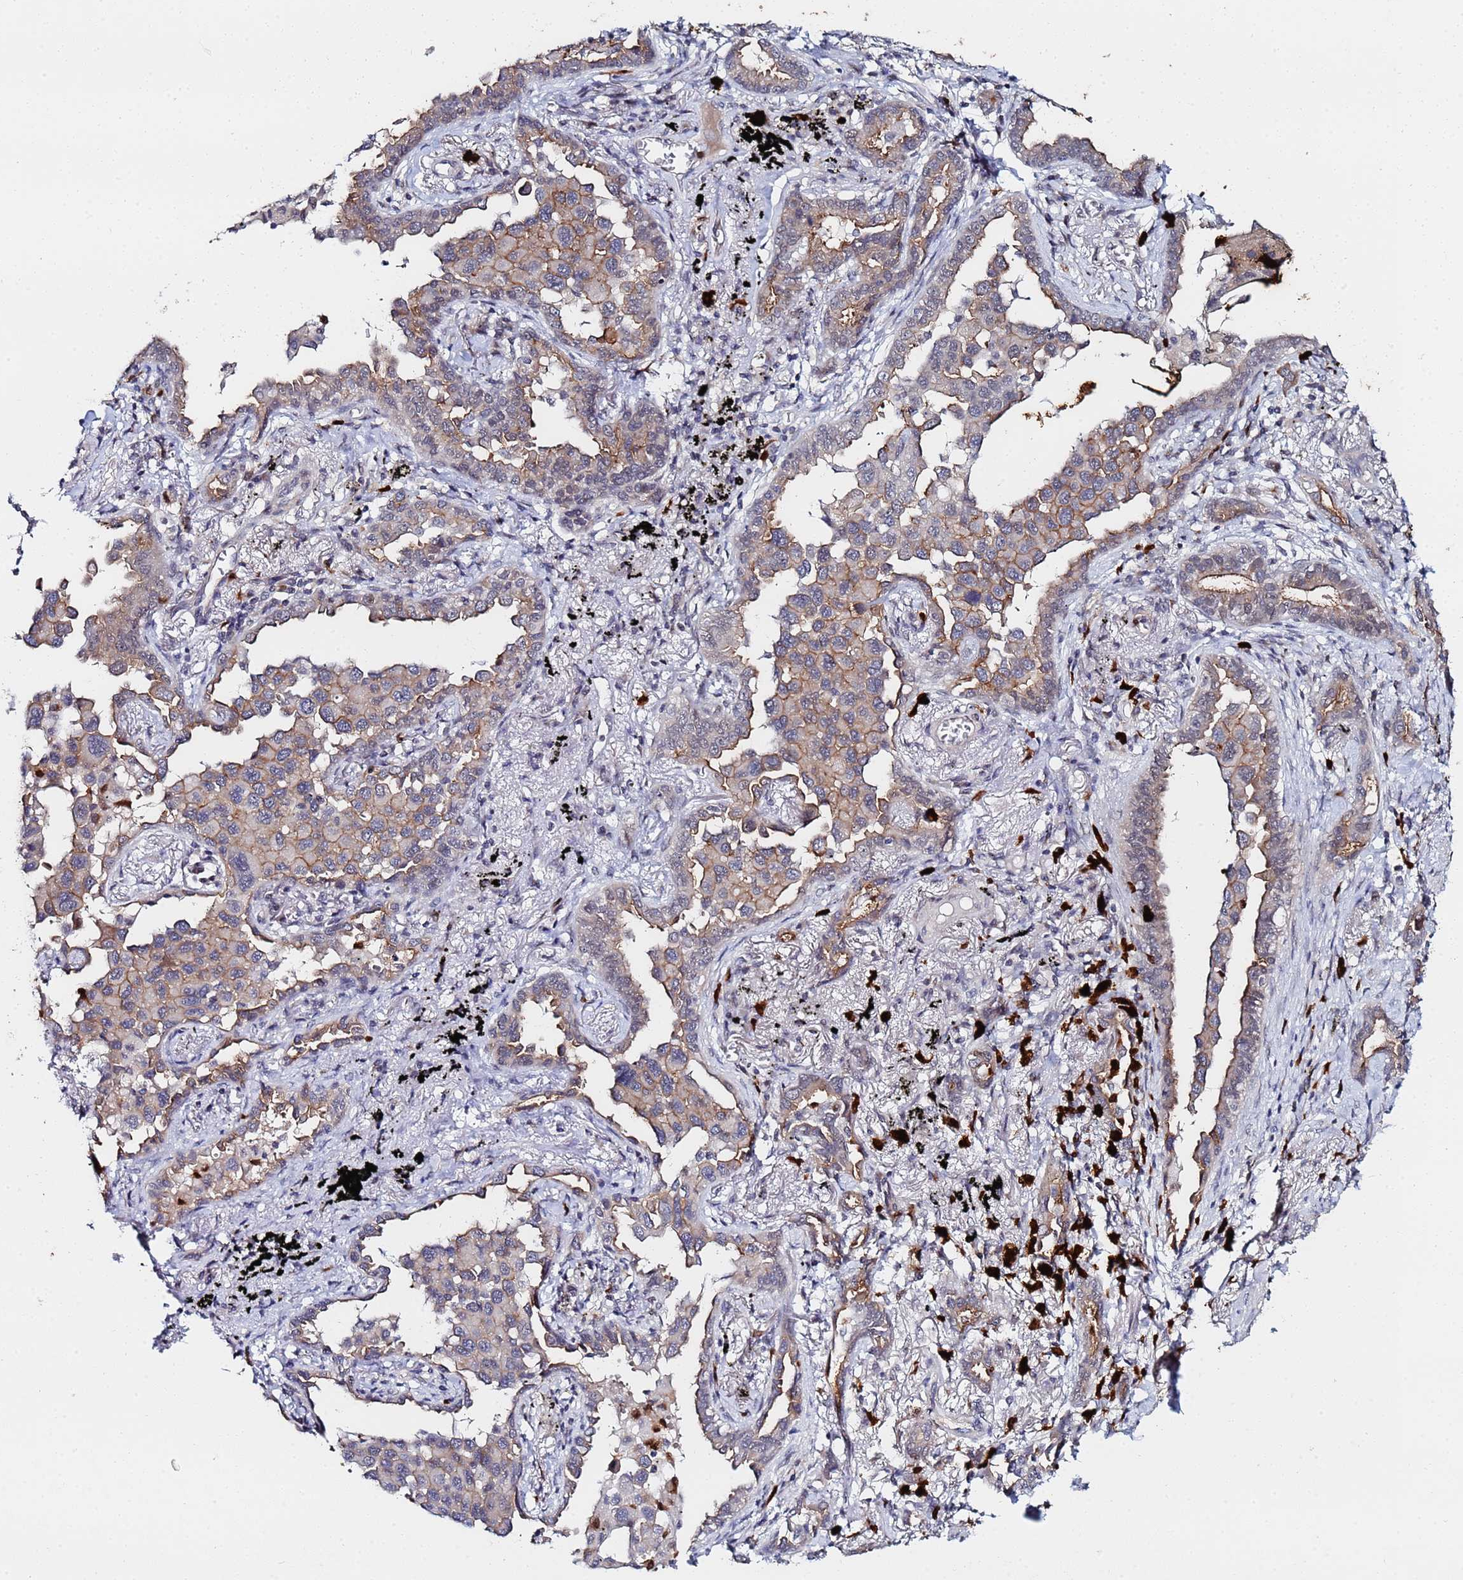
{"staining": {"intensity": "moderate", "quantity": "25%-75%", "location": "cytoplasmic/membranous"}, "tissue": "lung cancer", "cell_type": "Tumor cells", "image_type": "cancer", "snomed": [{"axis": "morphology", "description": "Adenocarcinoma, NOS"}, {"axis": "topography", "description": "Lung"}], "caption": "DAB (3,3'-diaminobenzidine) immunohistochemical staining of lung cancer reveals moderate cytoplasmic/membranous protein staining in approximately 25%-75% of tumor cells.", "gene": "MTCL1", "patient": {"sex": "male", "age": 67}}